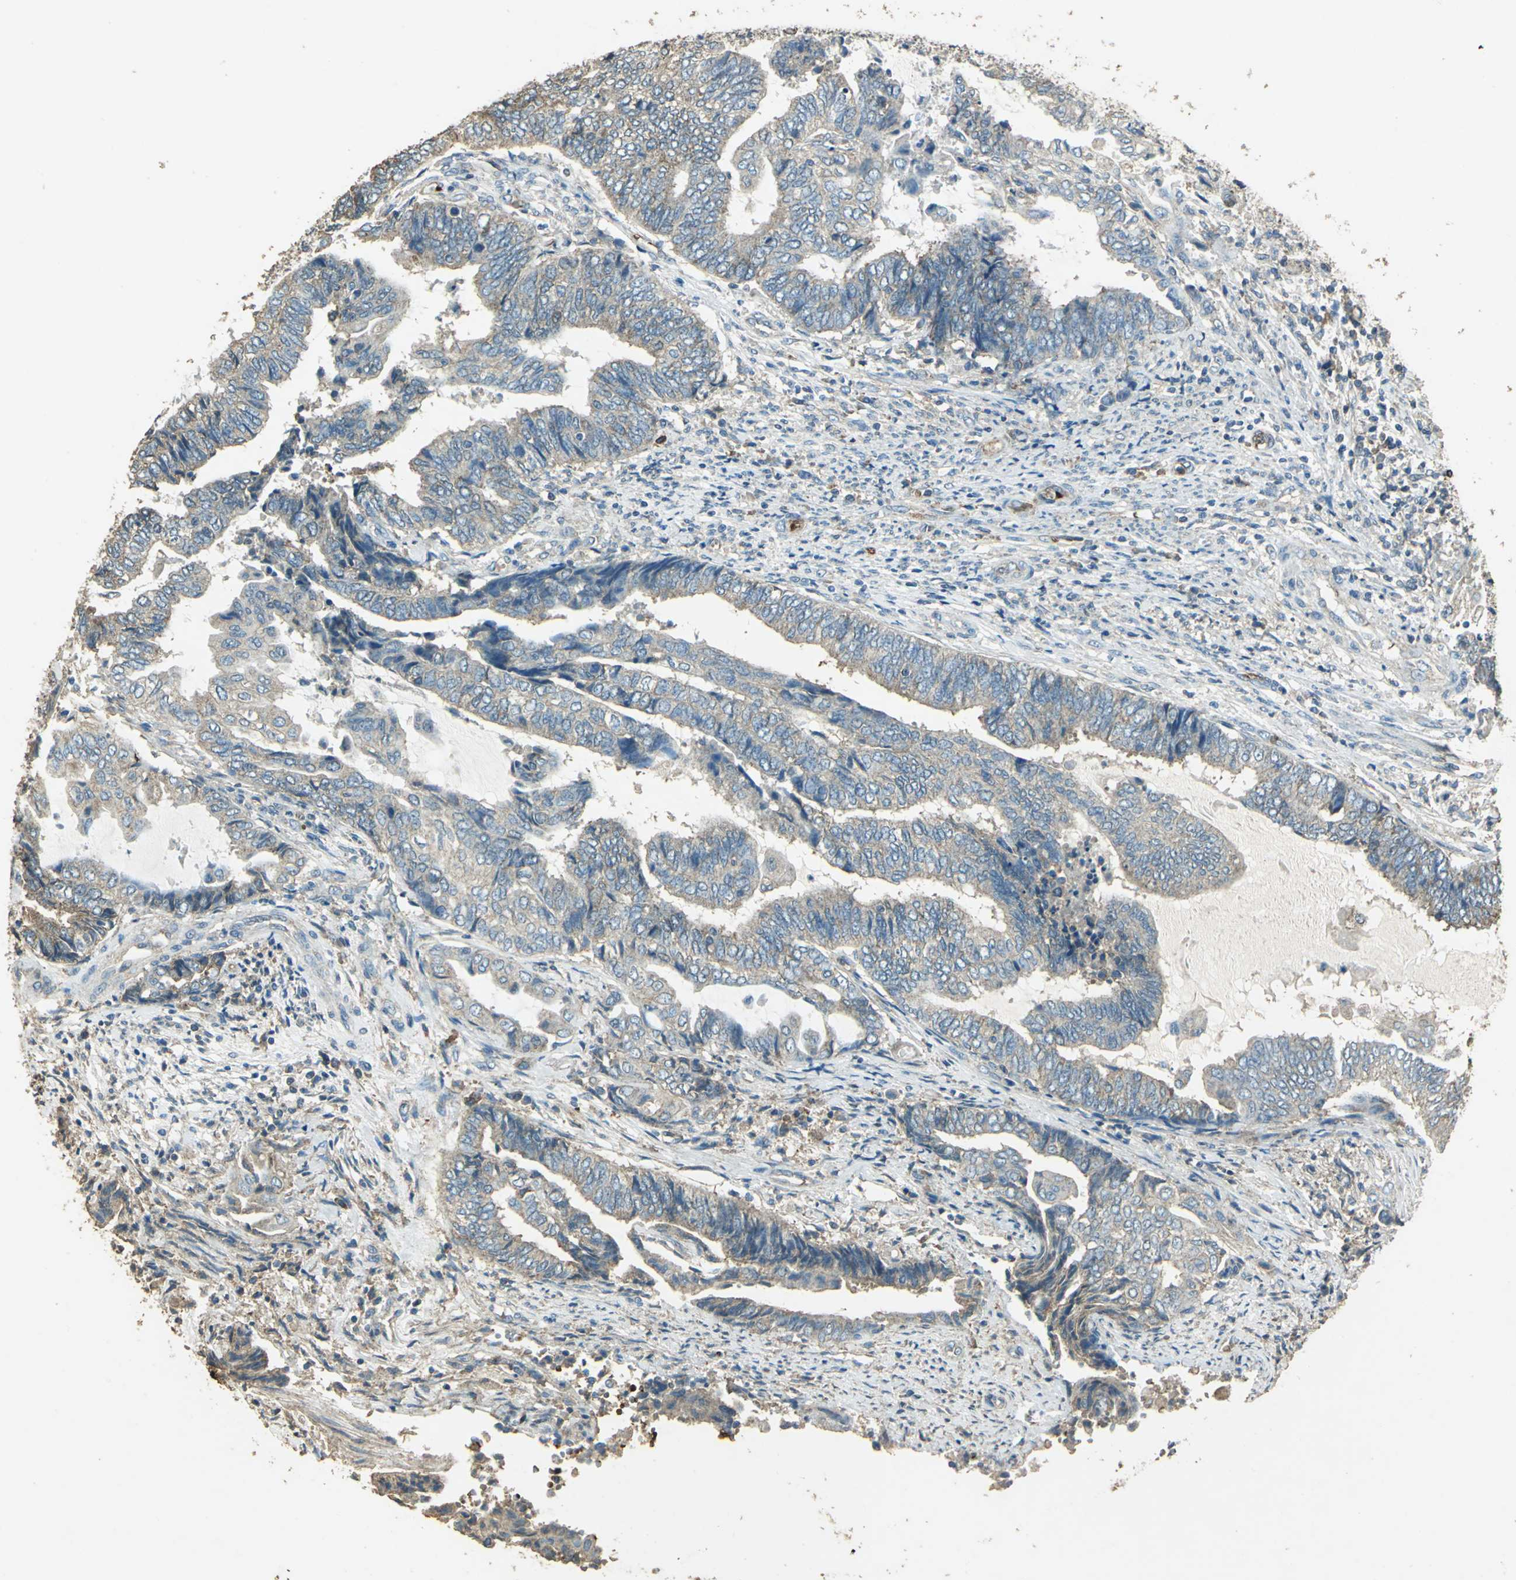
{"staining": {"intensity": "weak", "quantity": ">75%", "location": "cytoplasmic/membranous"}, "tissue": "endometrial cancer", "cell_type": "Tumor cells", "image_type": "cancer", "snomed": [{"axis": "morphology", "description": "Adenocarcinoma, NOS"}, {"axis": "topography", "description": "Uterus"}, {"axis": "topography", "description": "Endometrium"}], "caption": "Adenocarcinoma (endometrial) was stained to show a protein in brown. There is low levels of weak cytoplasmic/membranous expression in about >75% of tumor cells.", "gene": "TRAPPC2", "patient": {"sex": "female", "age": 70}}